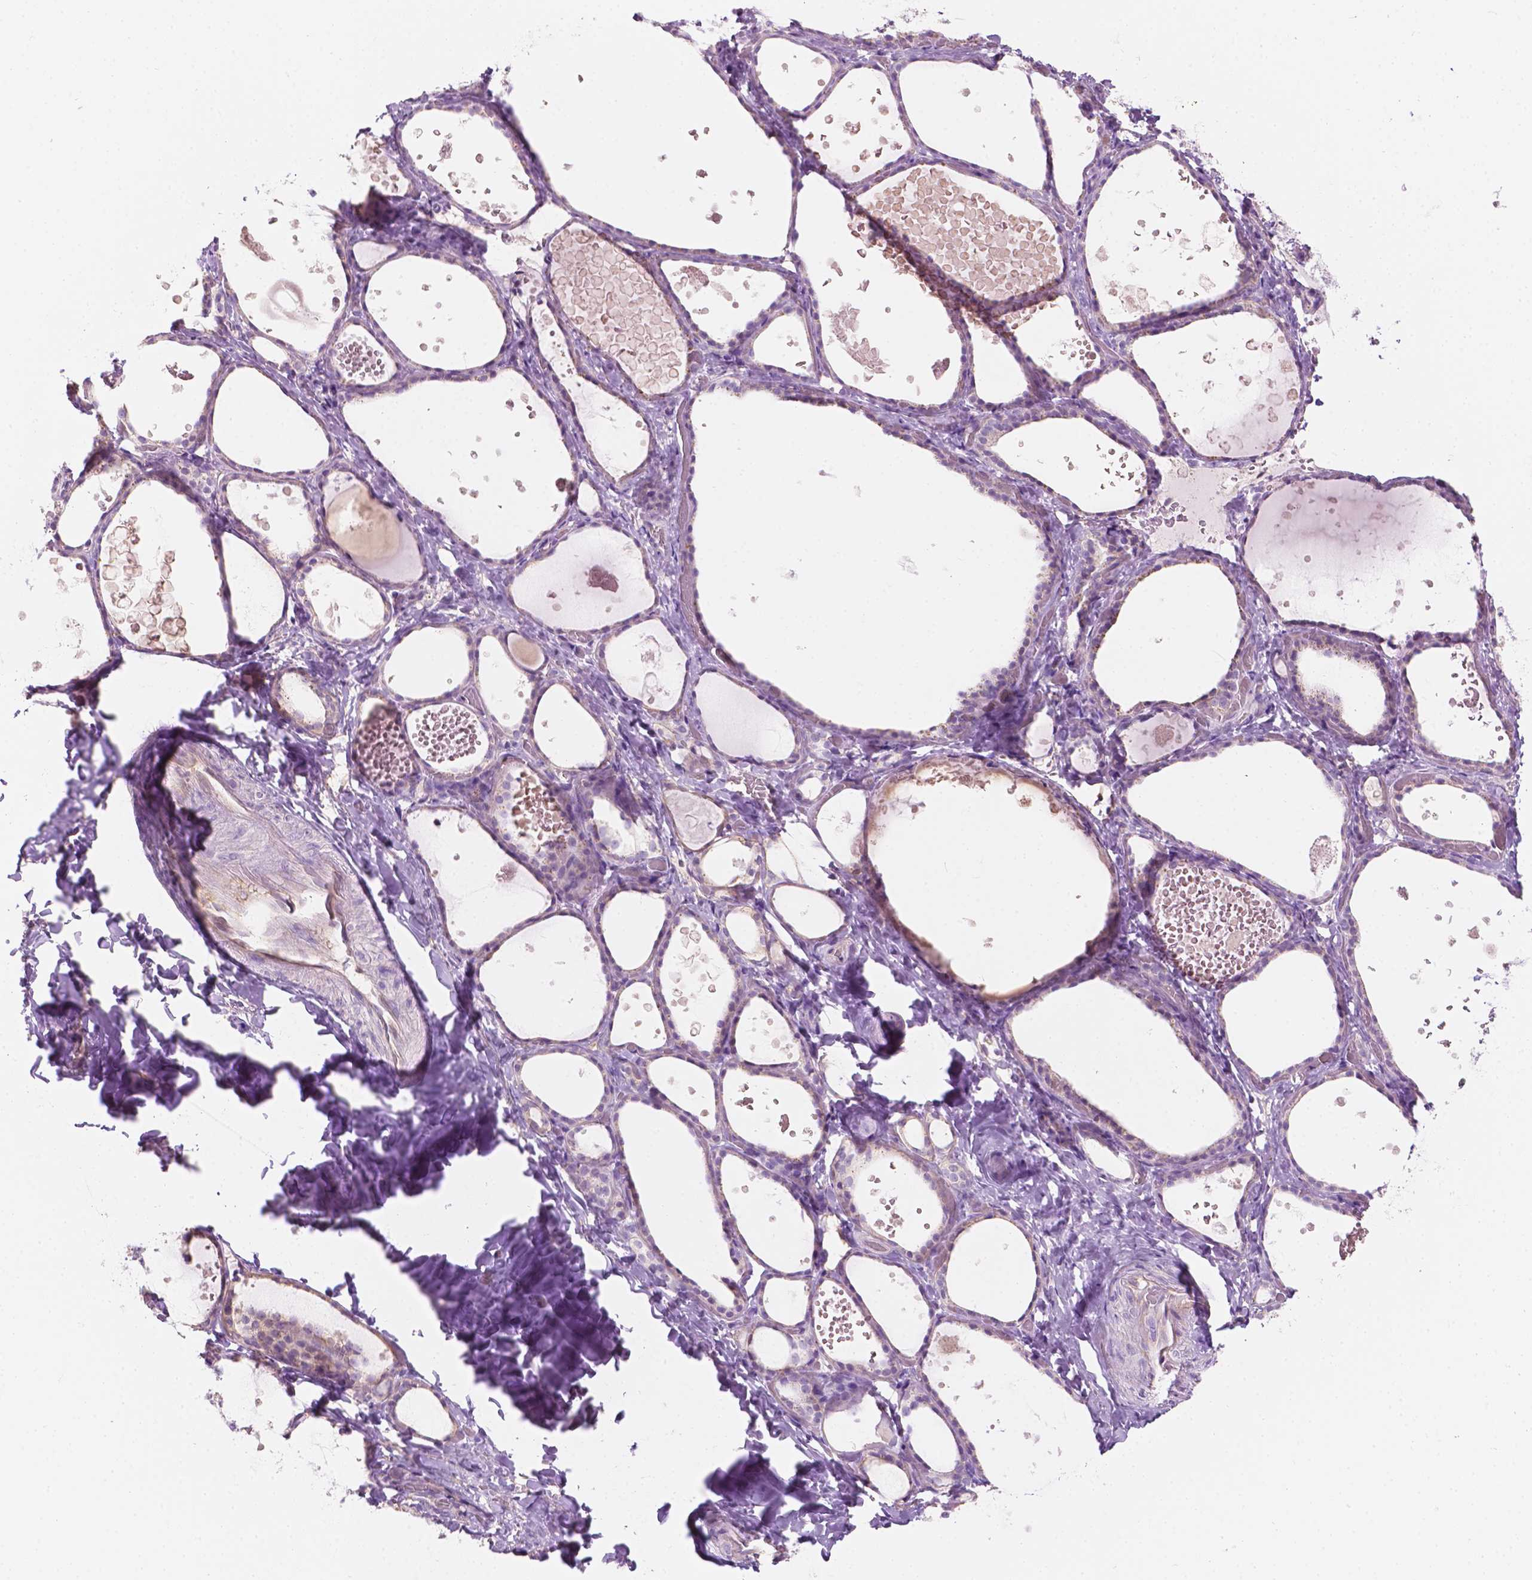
{"staining": {"intensity": "negative", "quantity": "none", "location": "none"}, "tissue": "thyroid gland", "cell_type": "Glandular cells", "image_type": "normal", "snomed": [{"axis": "morphology", "description": "Normal tissue, NOS"}, {"axis": "topography", "description": "Thyroid gland"}], "caption": "The immunohistochemistry photomicrograph has no significant positivity in glandular cells of thyroid gland.", "gene": "NOS1AP", "patient": {"sex": "female", "age": 56}}